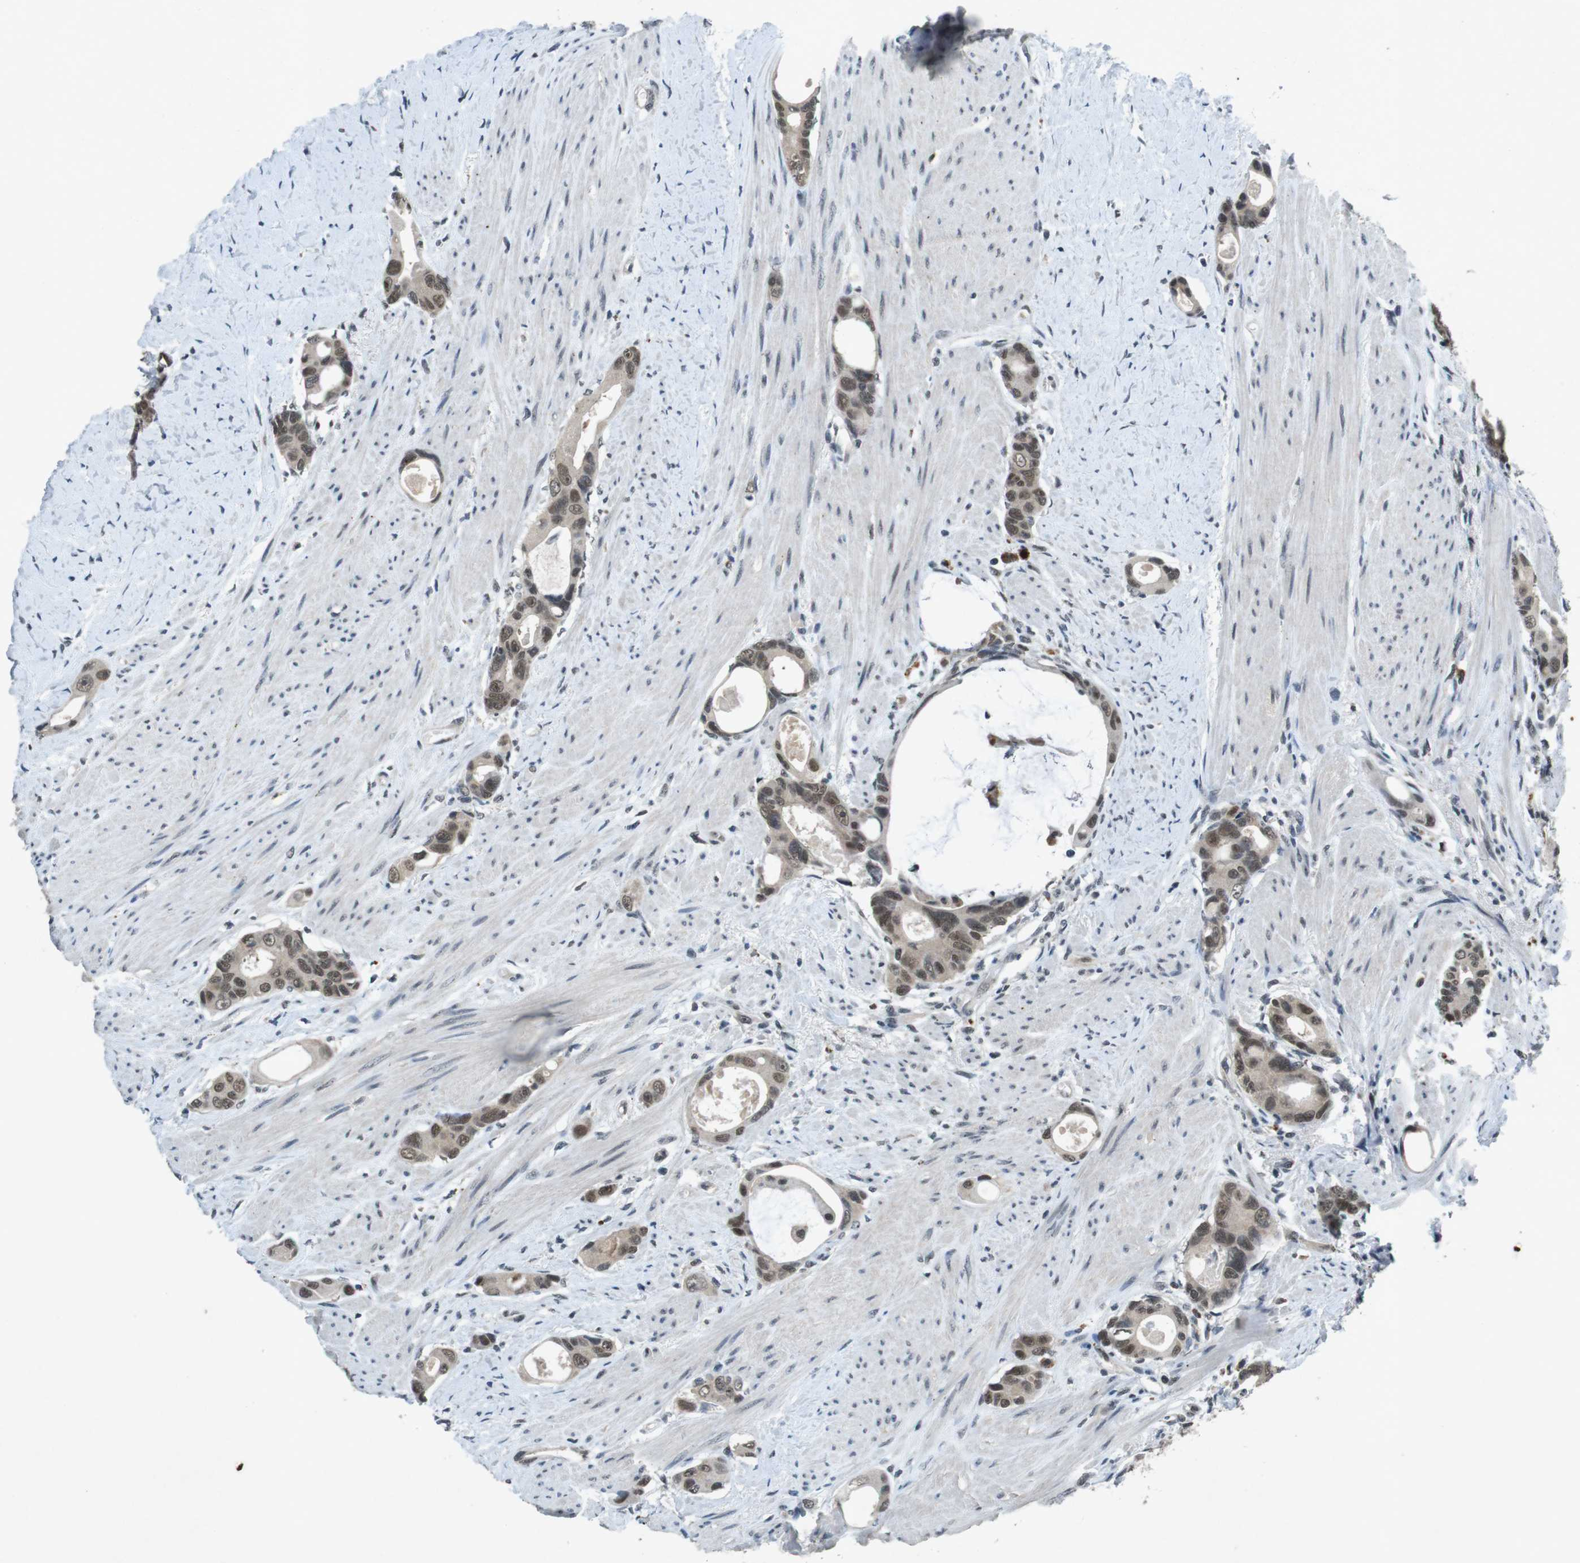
{"staining": {"intensity": "weak", "quantity": ">75%", "location": "cytoplasmic/membranous,nuclear"}, "tissue": "colorectal cancer", "cell_type": "Tumor cells", "image_type": "cancer", "snomed": [{"axis": "morphology", "description": "Adenocarcinoma, NOS"}, {"axis": "topography", "description": "Rectum"}], "caption": "Colorectal cancer (adenocarcinoma) tissue exhibits weak cytoplasmic/membranous and nuclear positivity in approximately >75% of tumor cells (DAB (3,3'-diaminobenzidine) = brown stain, brightfield microscopy at high magnification).", "gene": "USP7", "patient": {"sex": "male", "age": 51}}